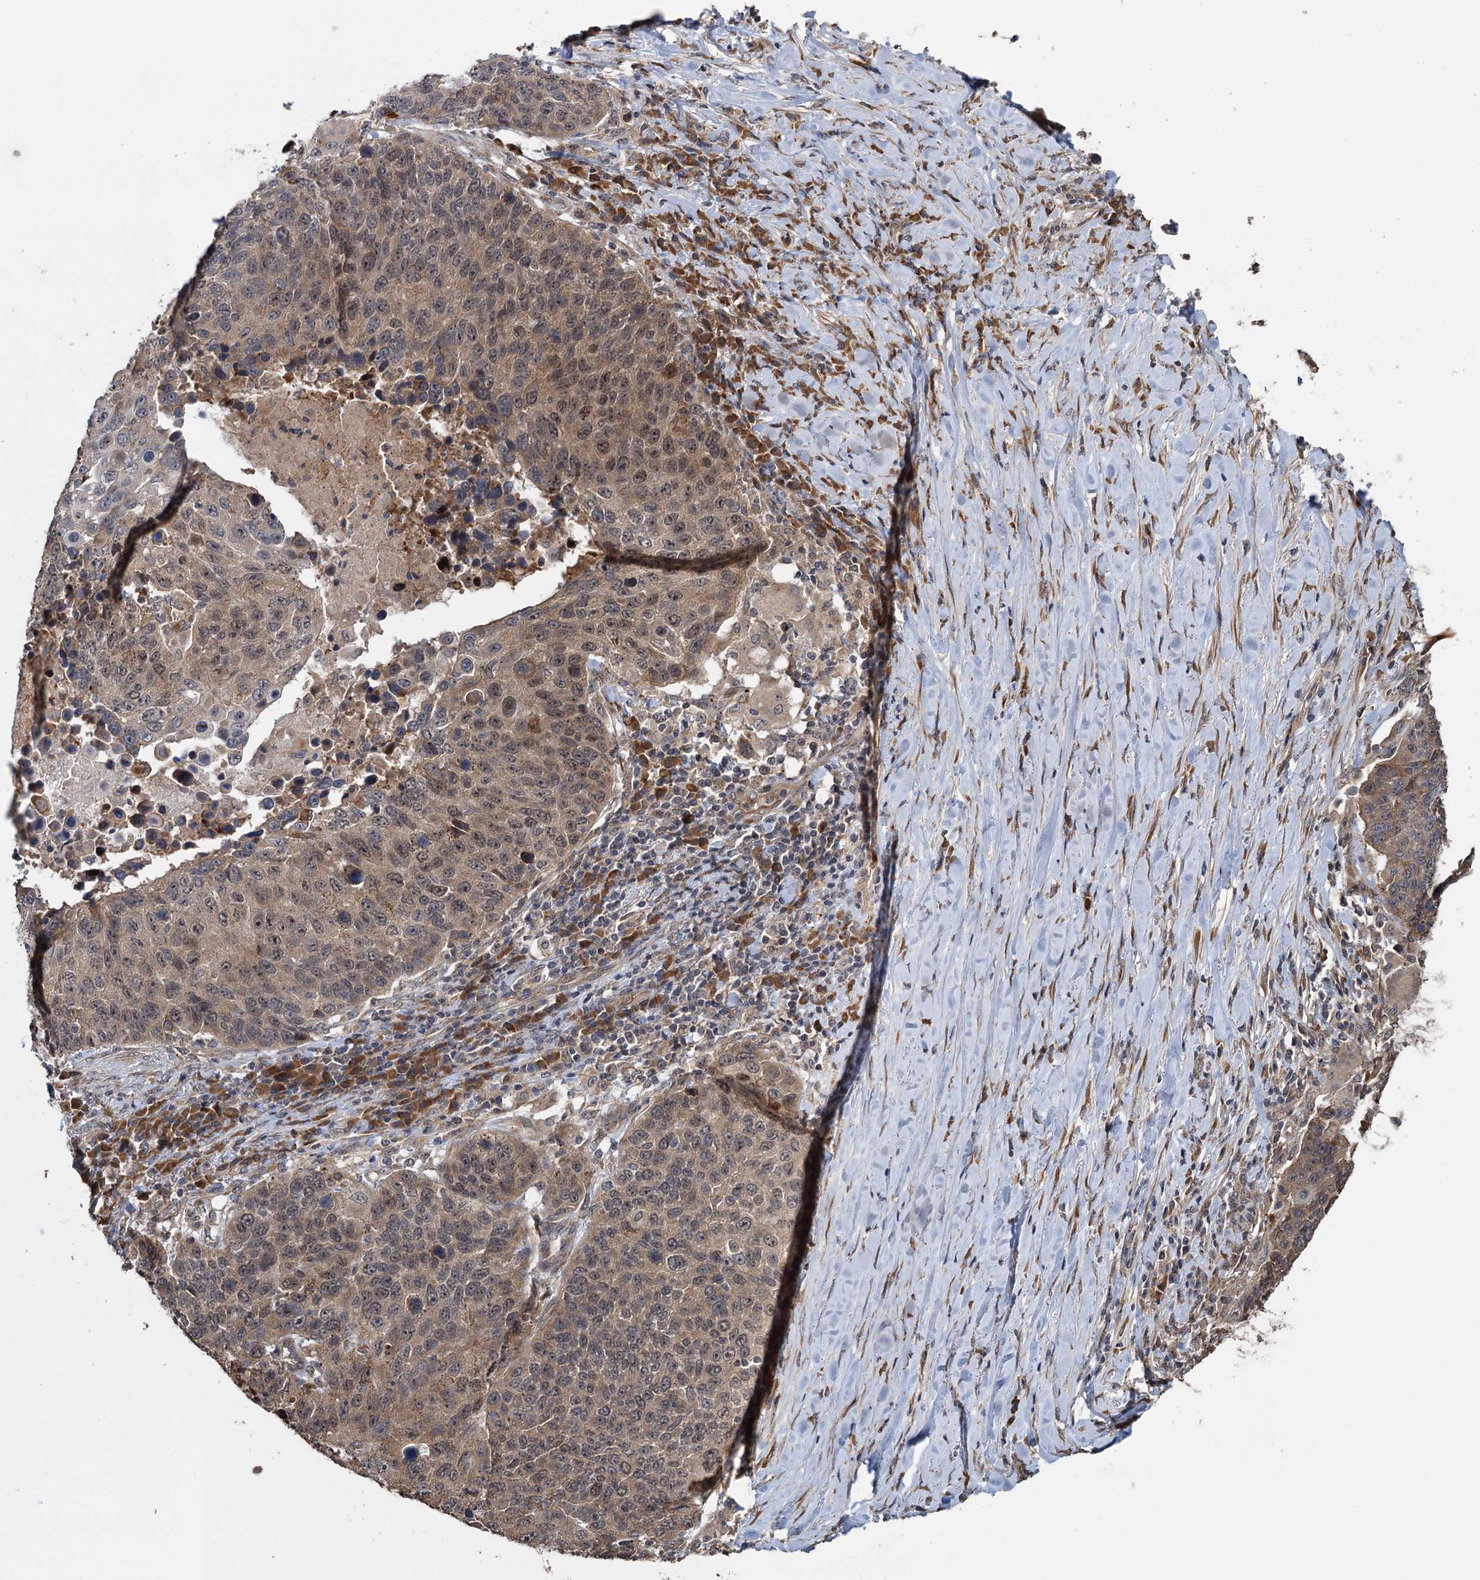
{"staining": {"intensity": "moderate", "quantity": "25%-75%", "location": "cytoplasmic/membranous,nuclear"}, "tissue": "lung cancer", "cell_type": "Tumor cells", "image_type": "cancer", "snomed": [{"axis": "morphology", "description": "Normal tissue, NOS"}, {"axis": "morphology", "description": "Squamous cell carcinoma, NOS"}, {"axis": "topography", "description": "Lymph node"}, {"axis": "topography", "description": "Lung"}], "caption": "There is medium levels of moderate cytoplasmic/membranous and nuclear positivity in tumor cells of squamous cell carcinoma (lung), as demonstrated by immunohistochemical staining (brown color).", "gene": "KANSL2", "patient": {"sex": "male", "age": 66}}